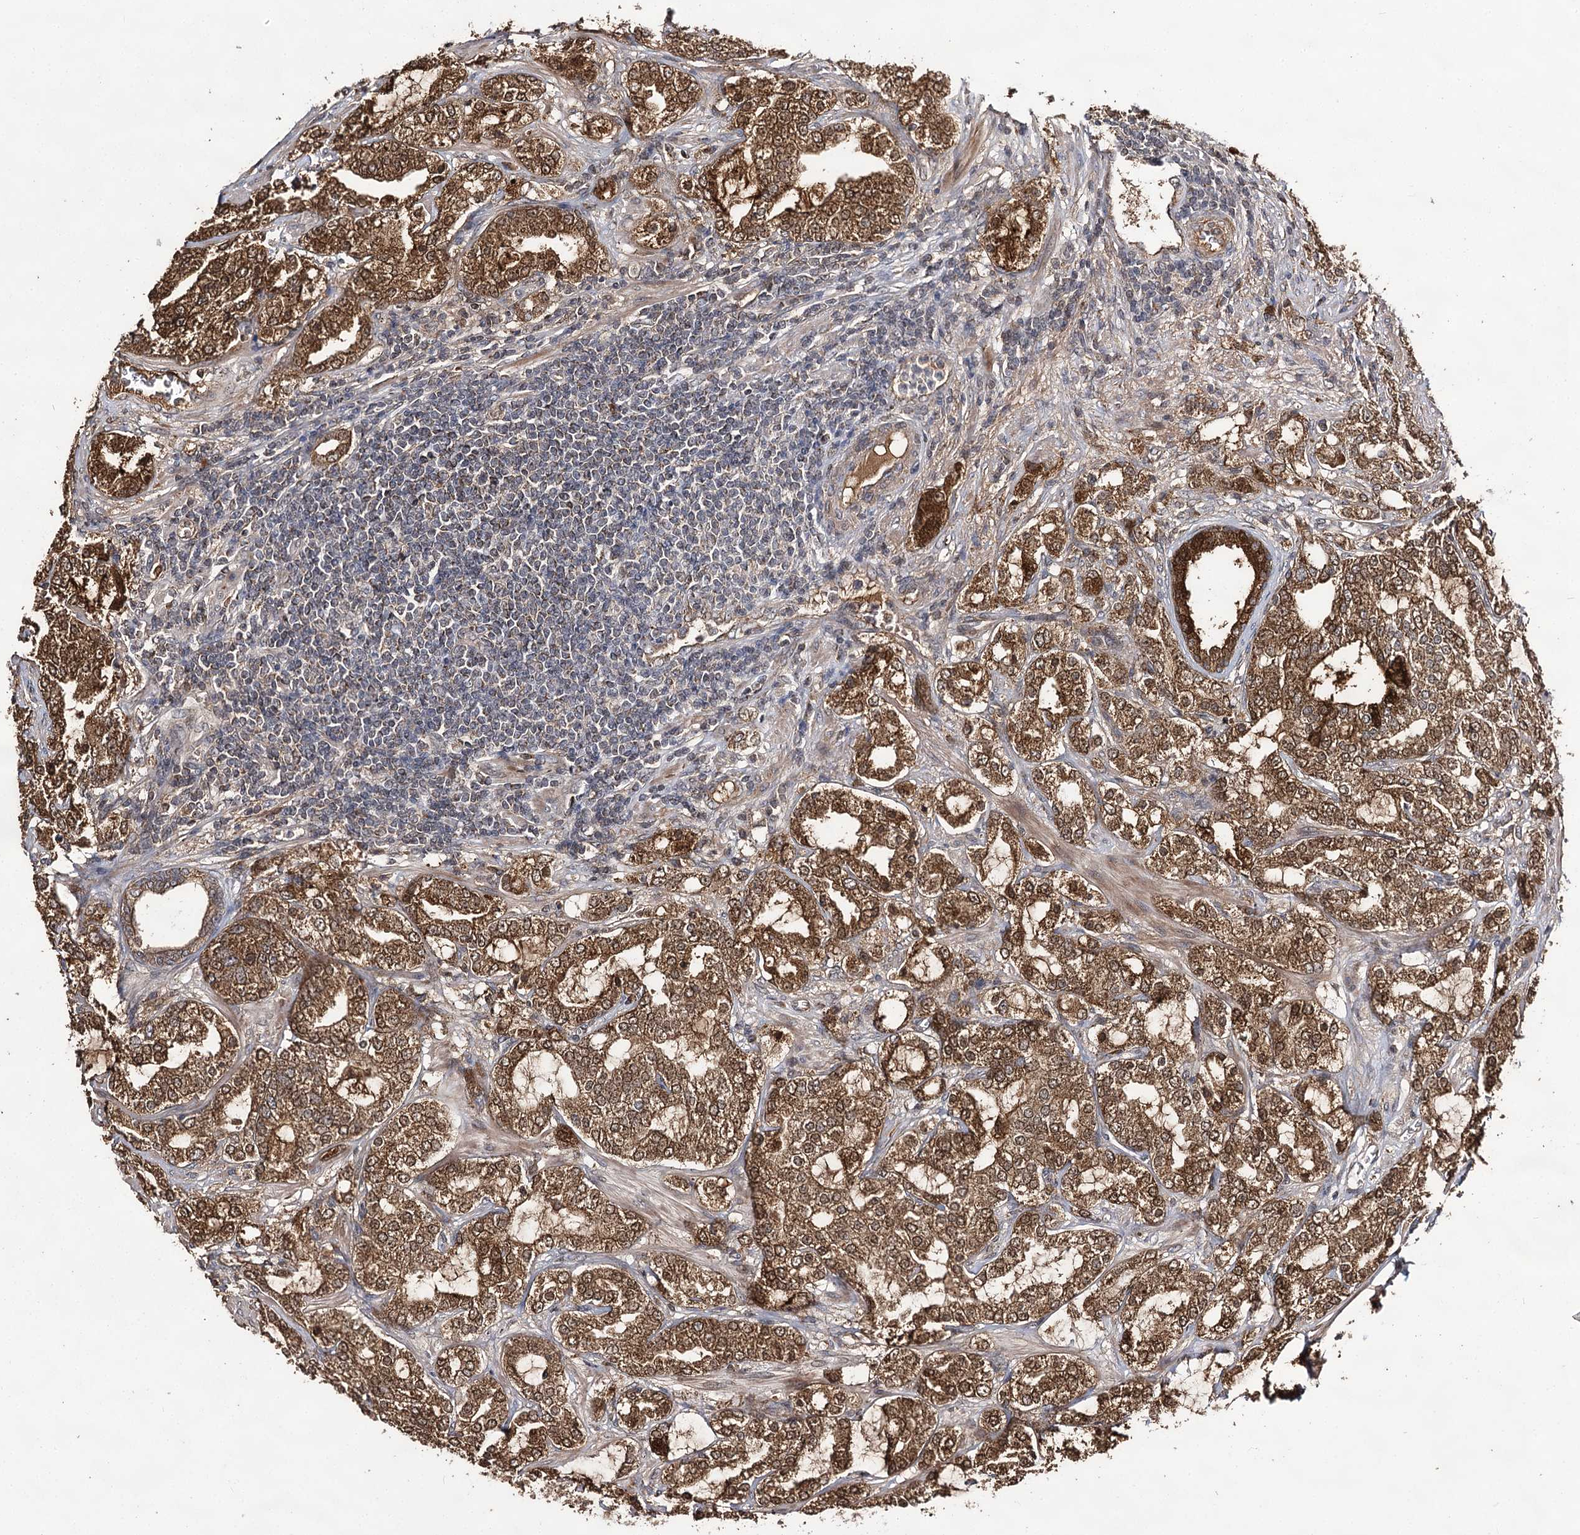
{"staining": {"intensity": "moderate", "quantity": ">75%", "location": "cytoplasmic/membranous,nuclear"}, "tissue": "prostate cancer", "cell_type": "Tumor cells", "image_type": "cancer", "snomed": [{"axis": "morphology", "description": "Adenocarcinoma, High grade"}, {"axis": "topography", "description": "Prostate"}], "caption": "High-power microscopy captured an immunohistochemistry (IHC) photomicrograph of adenocarcinoma (high-grade) (prostate), revealing moderate cytoplasmic/membranous and nuclear positivity in about >75% of tumor cells. The staining was performed using DAB to visualize the protein expression in brown, while the nuclei were stained in blue with hematoxylin (Magnification: 20x).", "gene": "ACTR6", "patient": {"sex": "male", "age": 64}}